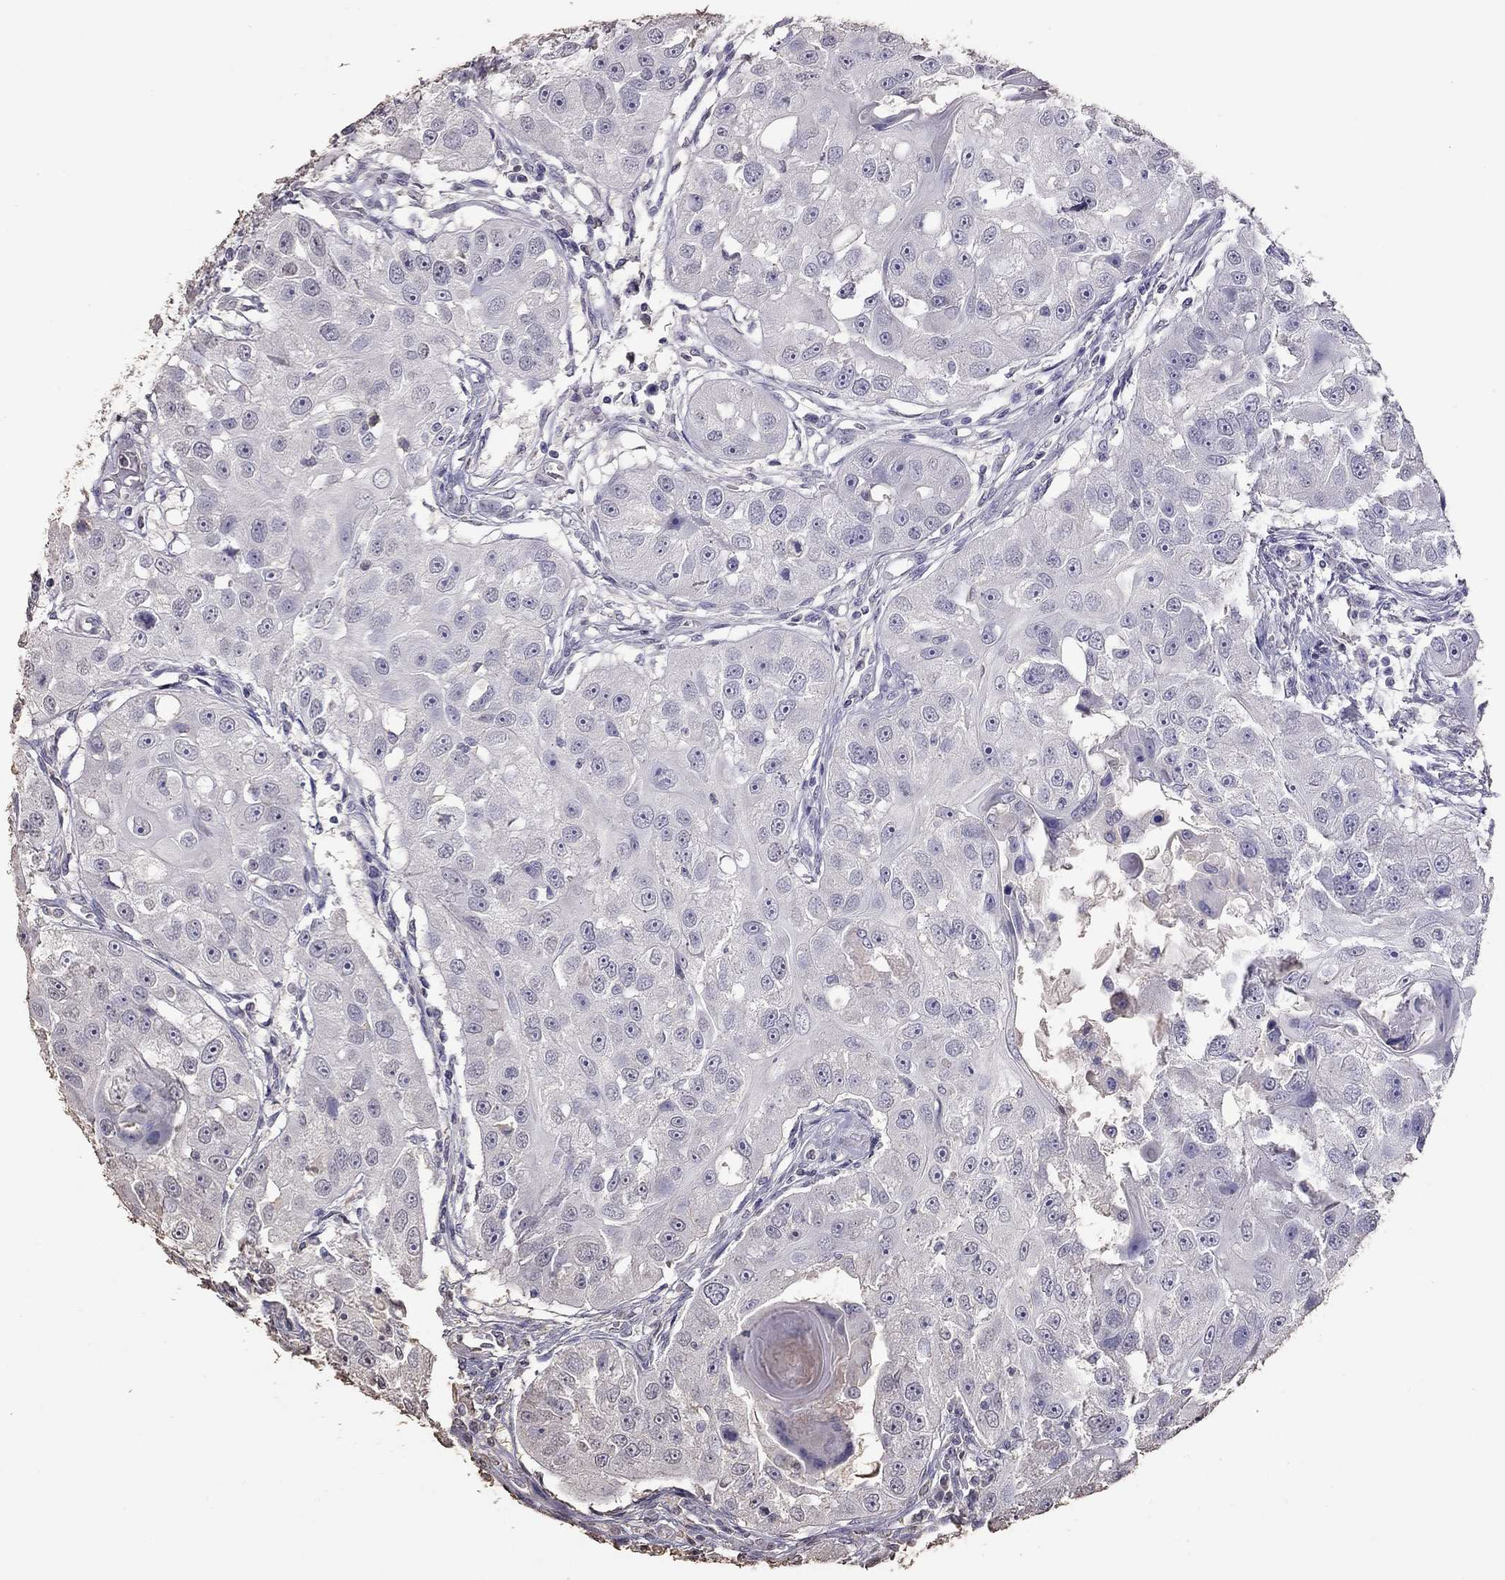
{"staining": {"intensity": "negative", "quantity": "none", "location": "none"}, "tissue": "head and neck cancer", "cell_type": "Tumor cells", "image_type": "cancer", "snomed": [{"axis": "morphology", "description": "Squamous cell carcinoma, NOS"}, {"axis": "topography", "description": "Head-Neck"}], "caption": "Head and neck cancer (squamous cell carcinoma) was stained to show a protein in brown. There is no significant staining in tumor cells.", "gene": "SUN3", "patient": {"sex": "male", "age": 51}}